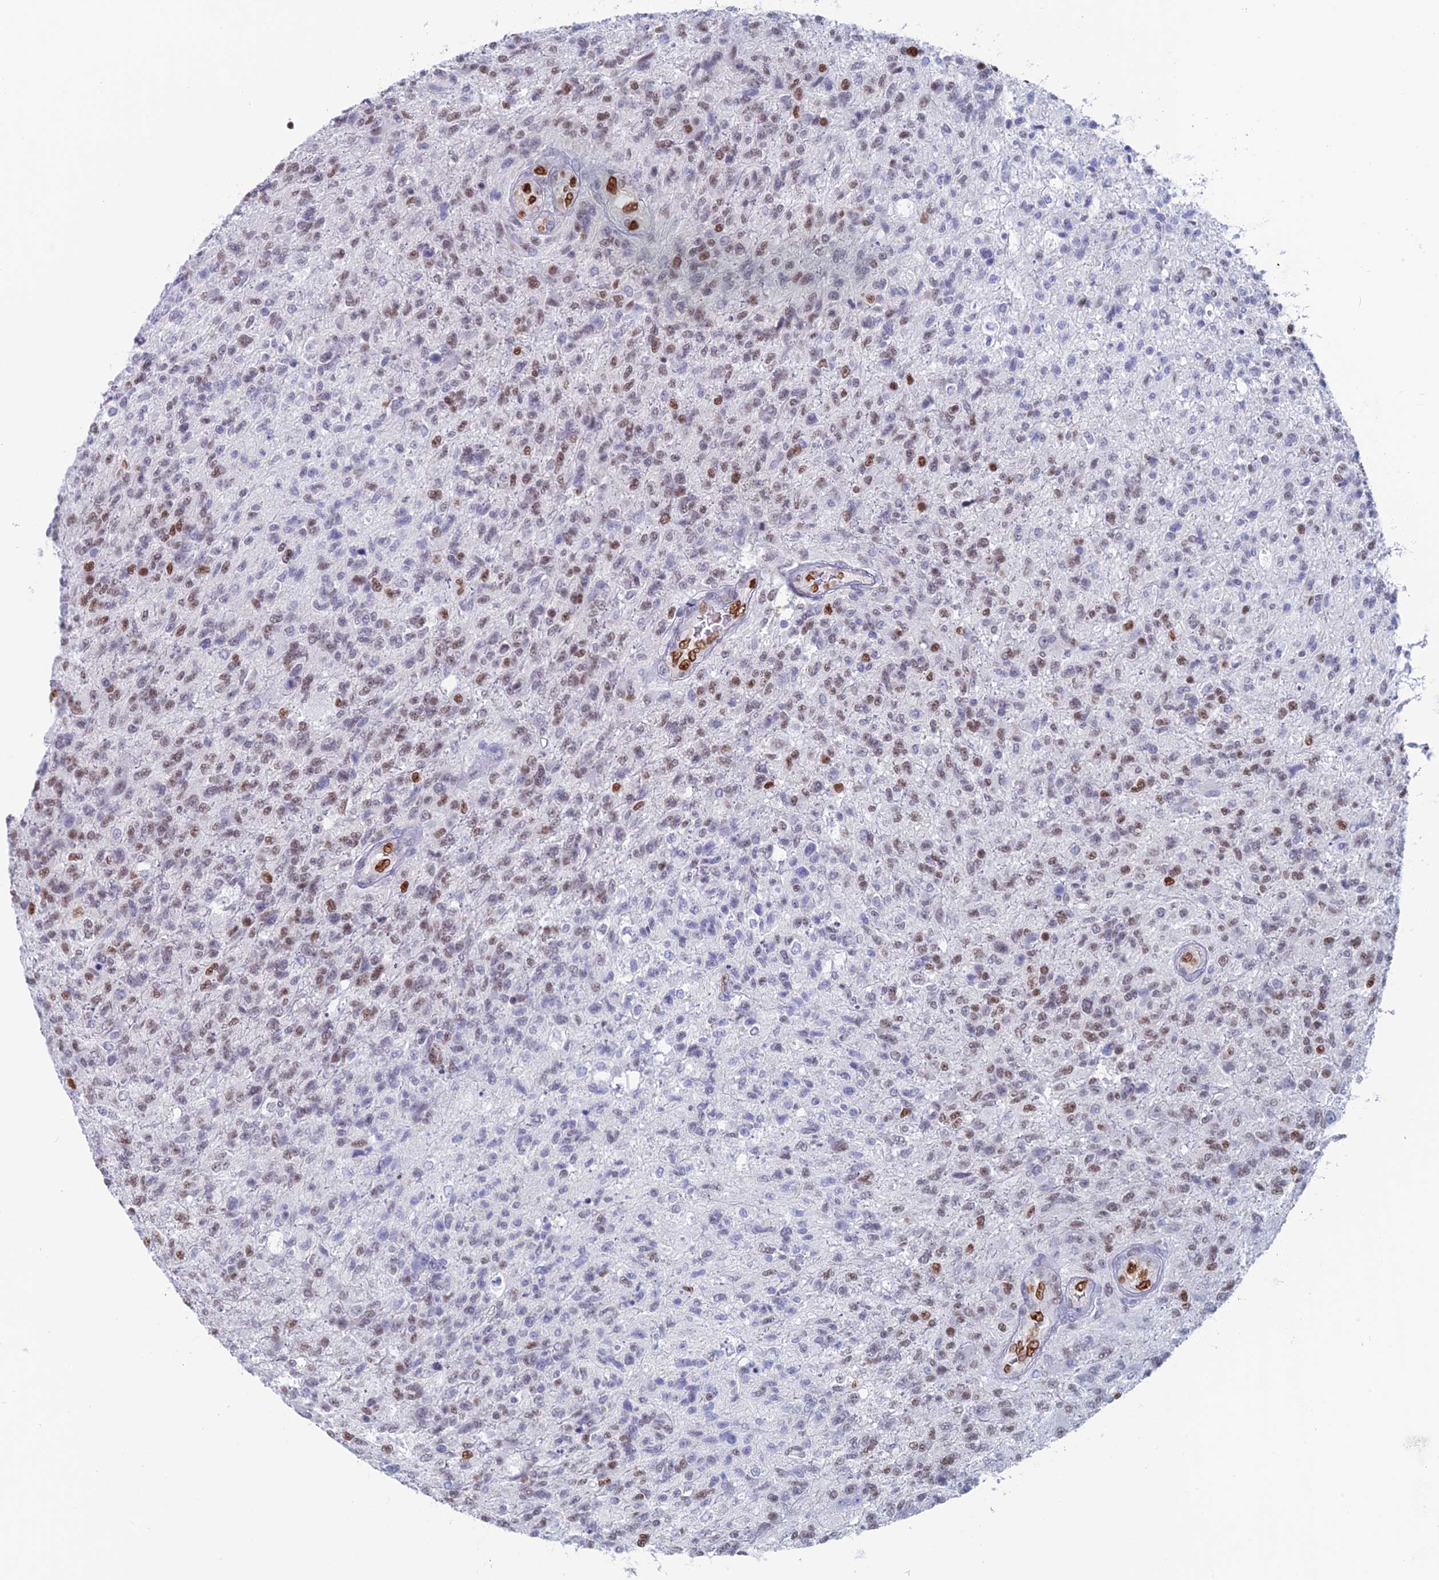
{"staining": {"intensity": "moderate", "quantity": "25%-75%", "location": "nuclear"}, "tissue": "glioma", "cell_type": "Tumor cells", "image_type": "cancer", "snomed": [{"axis": "morphology", "description": "Glioma, malignant, High grade"}, {"axis": "topography", "description": "Brain"}], "caption": "Moderate nuclear expression is present in about 25%-75% of tumor cells in malignant high-grade glioma.", "gene": "NOL4L", "patient": {"sex": "male", "age": 56}}